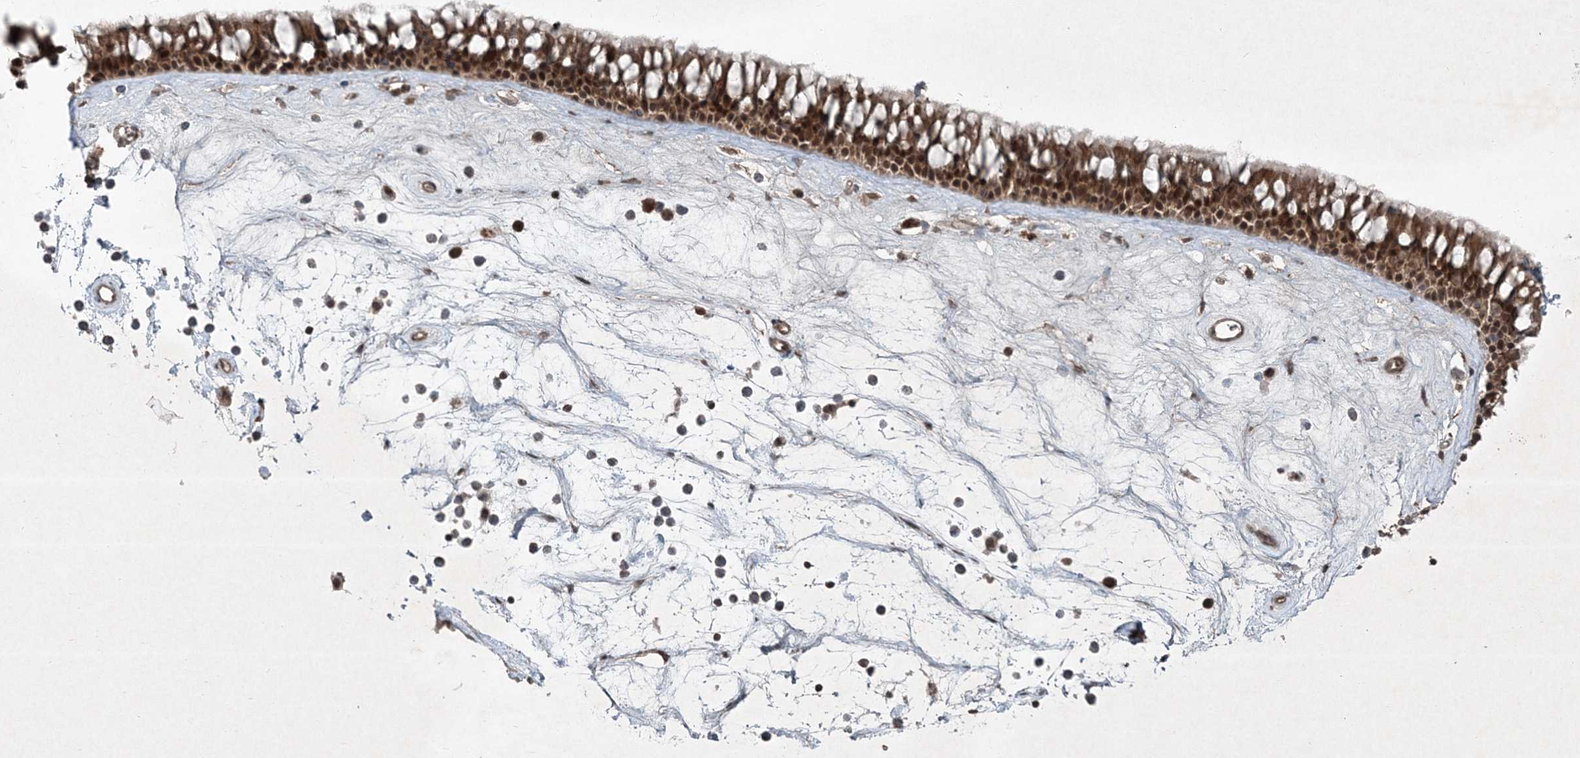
{"staining": {"intensity": "strong", "quantity": ">75%", "location": "cytoplasmic/membranous,nuclear"}, "tissue": "nasopharynx", "cell_type": "Respiratory epithelial cells", "image_type": "normal", "snomed": [{"axis": "morphology", "description": "Normal tissue, NOS"}, {"axis": "topography", "description": "Nasopharynx"}], "caption": "Immunohistochemistry of normal human nasopharynx reveals high levels of strong cytoplasmic/membranous,nuclear positivity in about >75% of respiratory epithelial cells.", "gene": "FBXL17", "patient": {"sex": "male", "age": 64}}